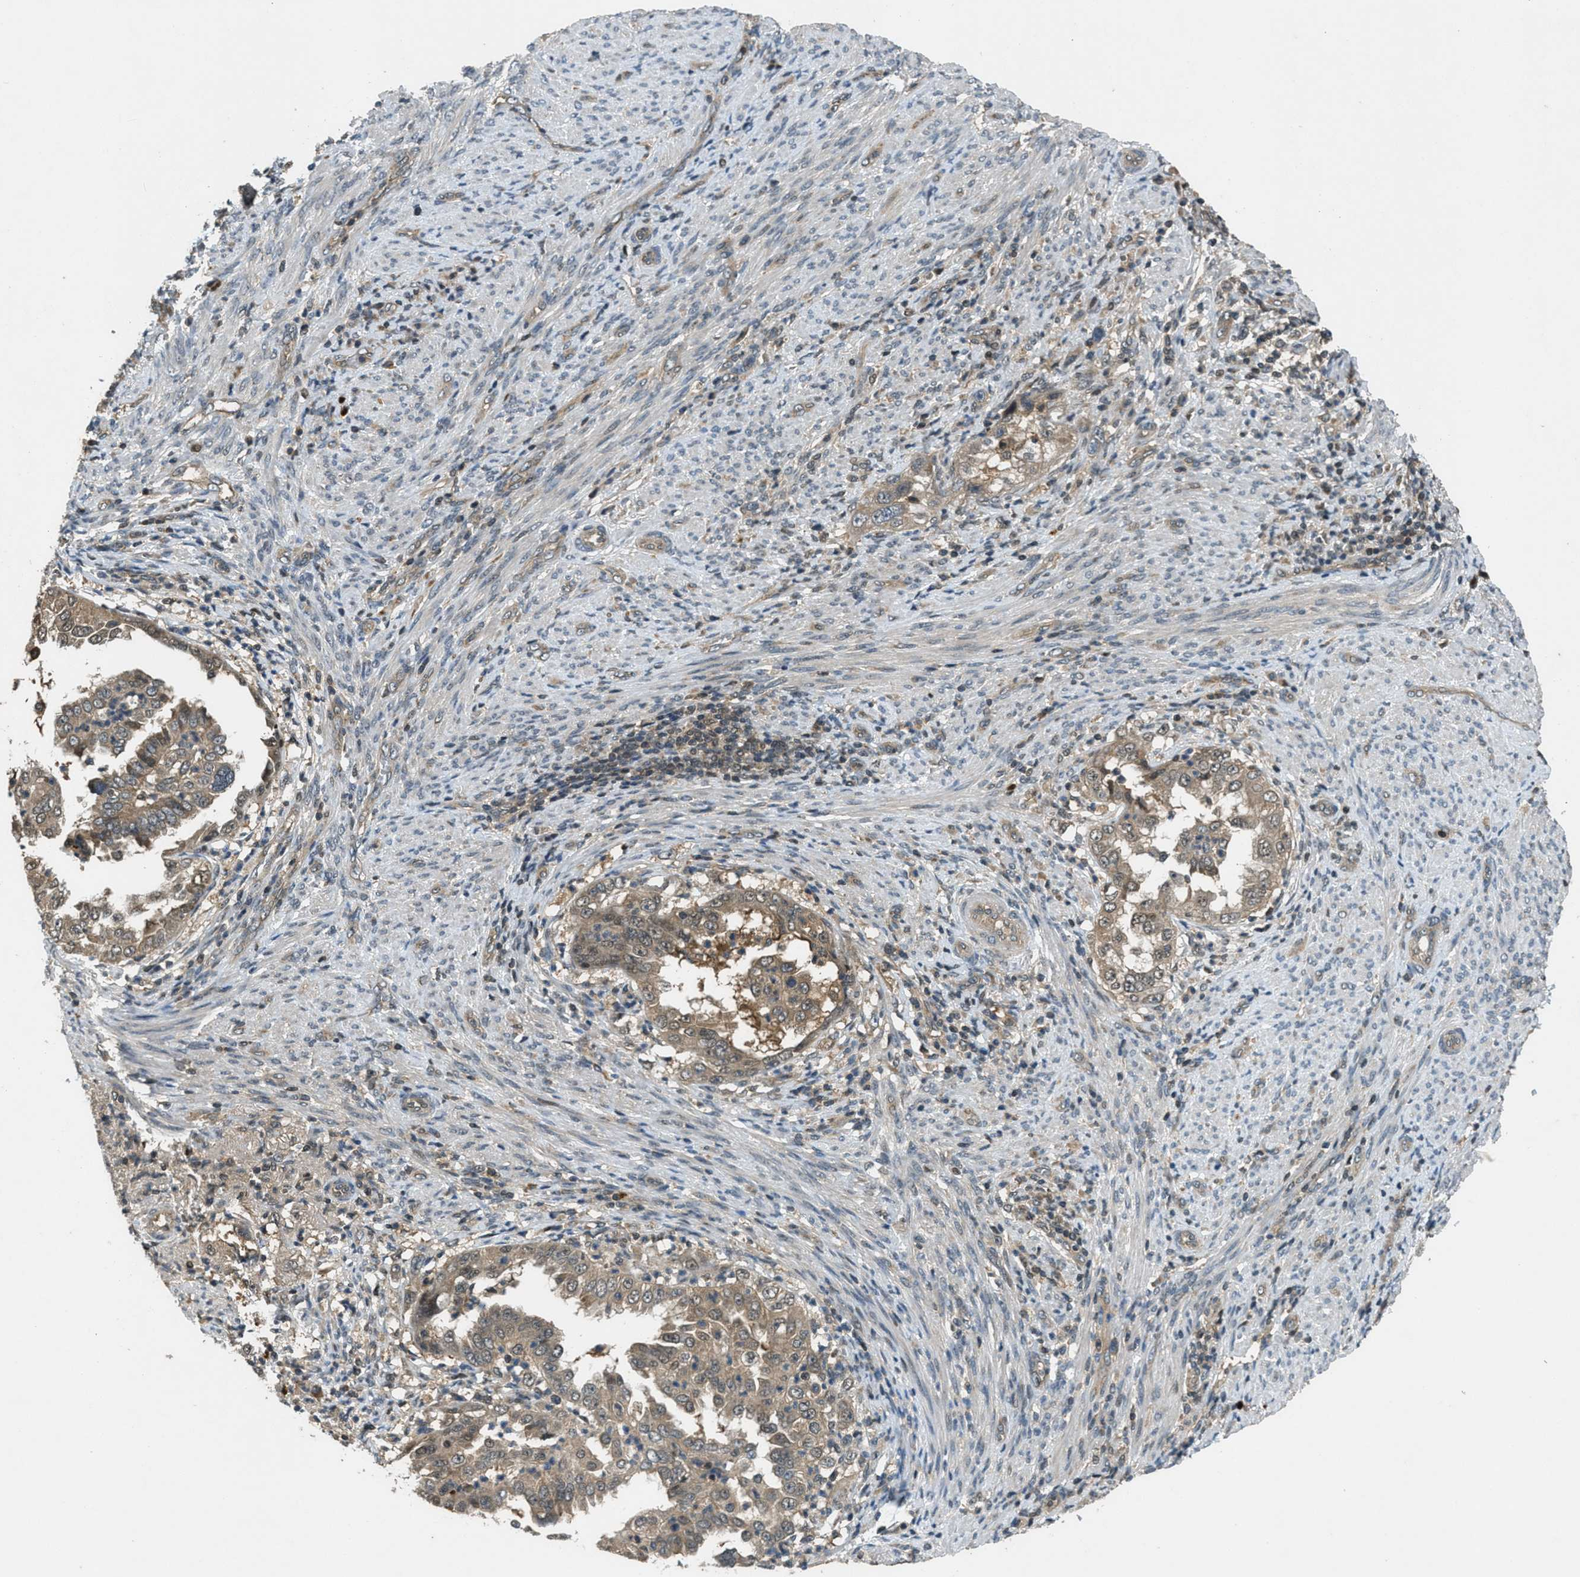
{"staining": {"intensity": "moderate", "quantity": ">75%", "location": "cytoplasmic/membranous"}, "tissue": "endometrial cancer", "cell_type": "Tumor cells", "image_type": "cancer", "snomed": [{"axis": "morphology", "description": "Adenocarcinoma, NOS"}, {"axis": "topography", "description": "Endometrium"}], "caption": "Protein expression by IHC shows moderate cytoplasmic/membranous expression in about >75% of tumor cells in endometrial cancer (adenocarcinoma).", "gene": "DUSP6", "patient": {"sex": "female", "age": 85}}